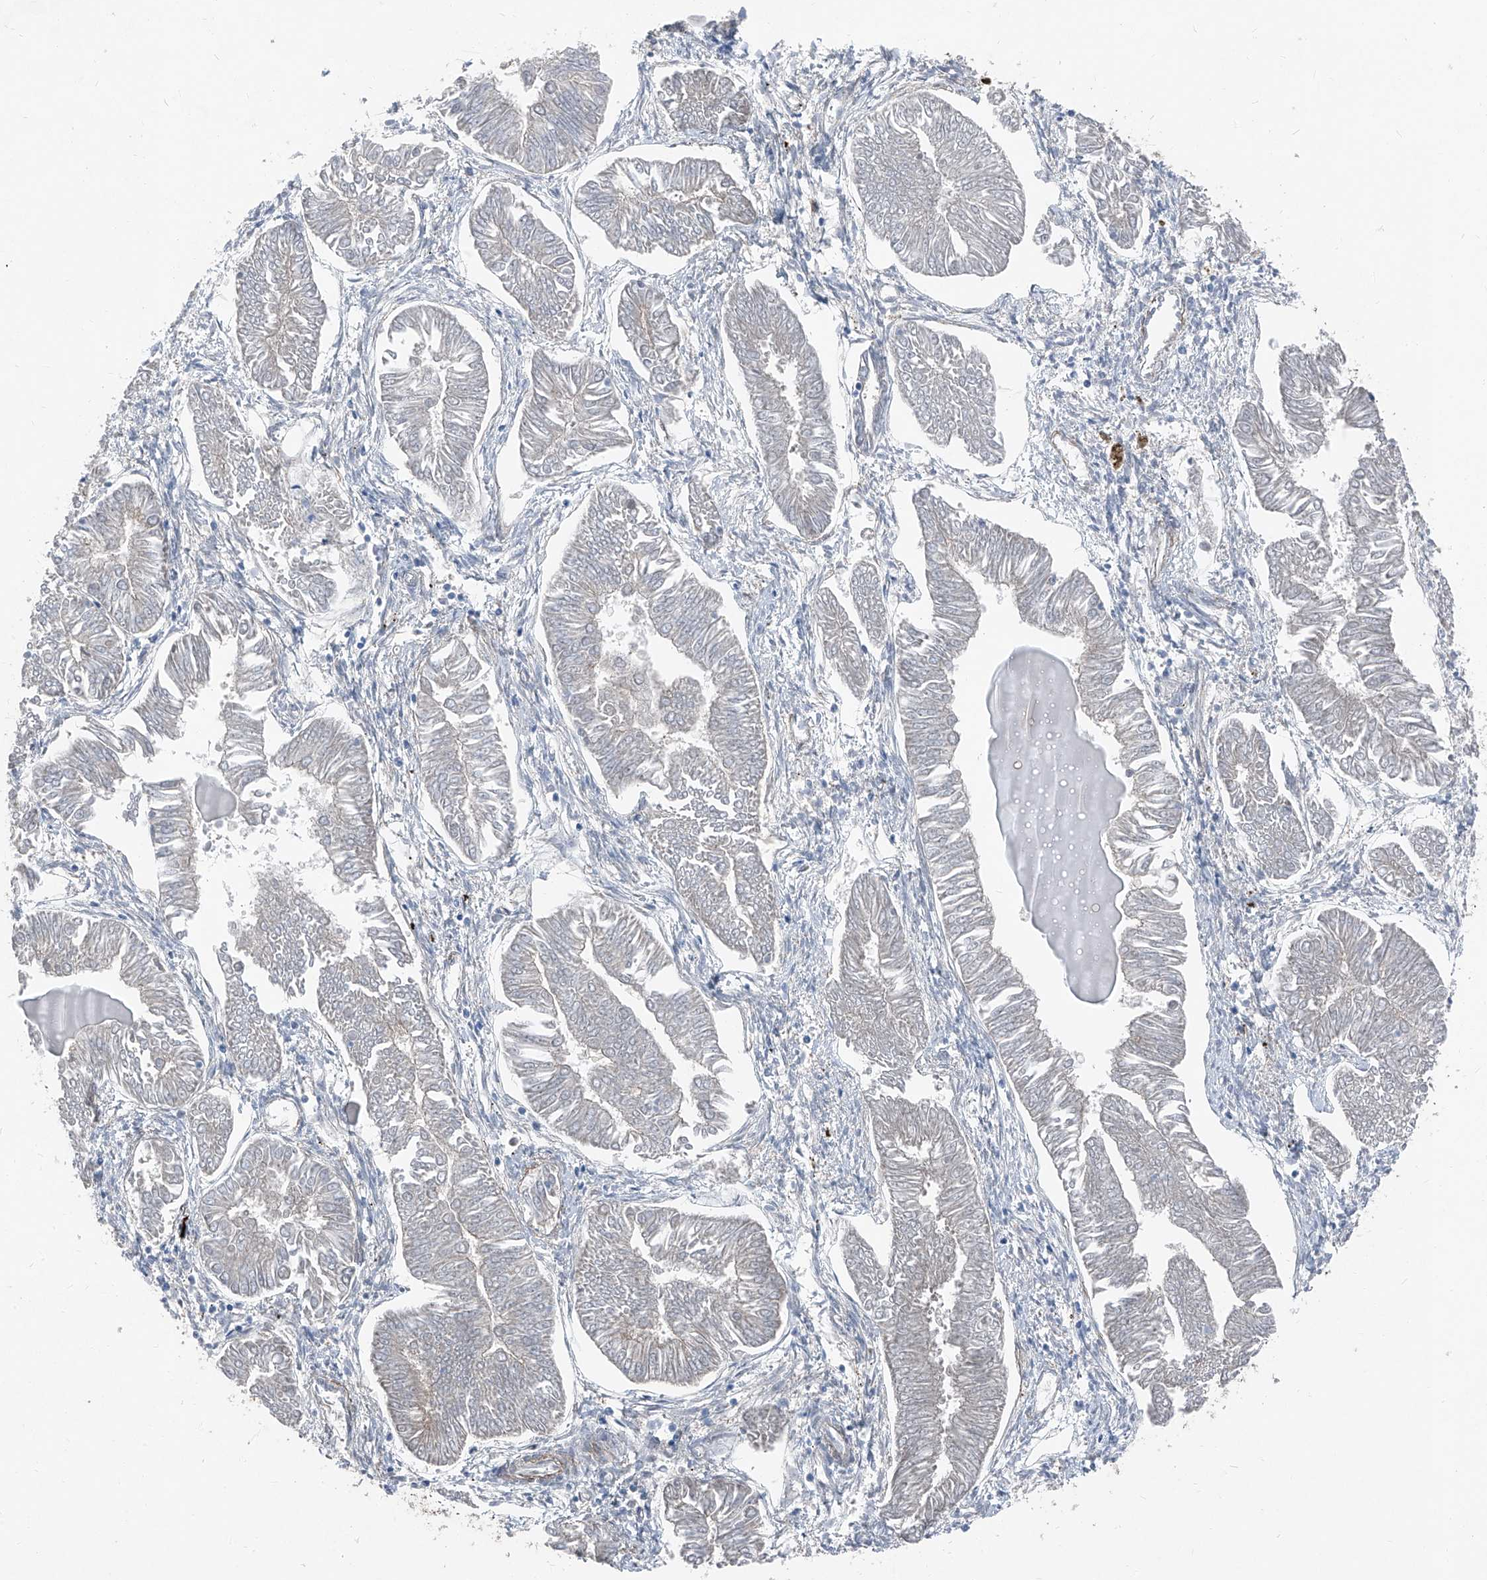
{"staining": {"intensity": "negative", "quantity": "none", "location": "none"}, "tissue": "endometrial cancer", "cell_type": "Tumor cells", "image_type": "cancer", "snomed": [{"axis": "morphology", "description": "Adenocarcinoma, NOS"}, {"axis": "topography", "description": "Endometrium"}], "caption": "Immunohistochemical staining of endometrial cancer shows no significant expression in tumor cells.", "gene": "COA7", "patient": {"sex": "female", "age": 53}}